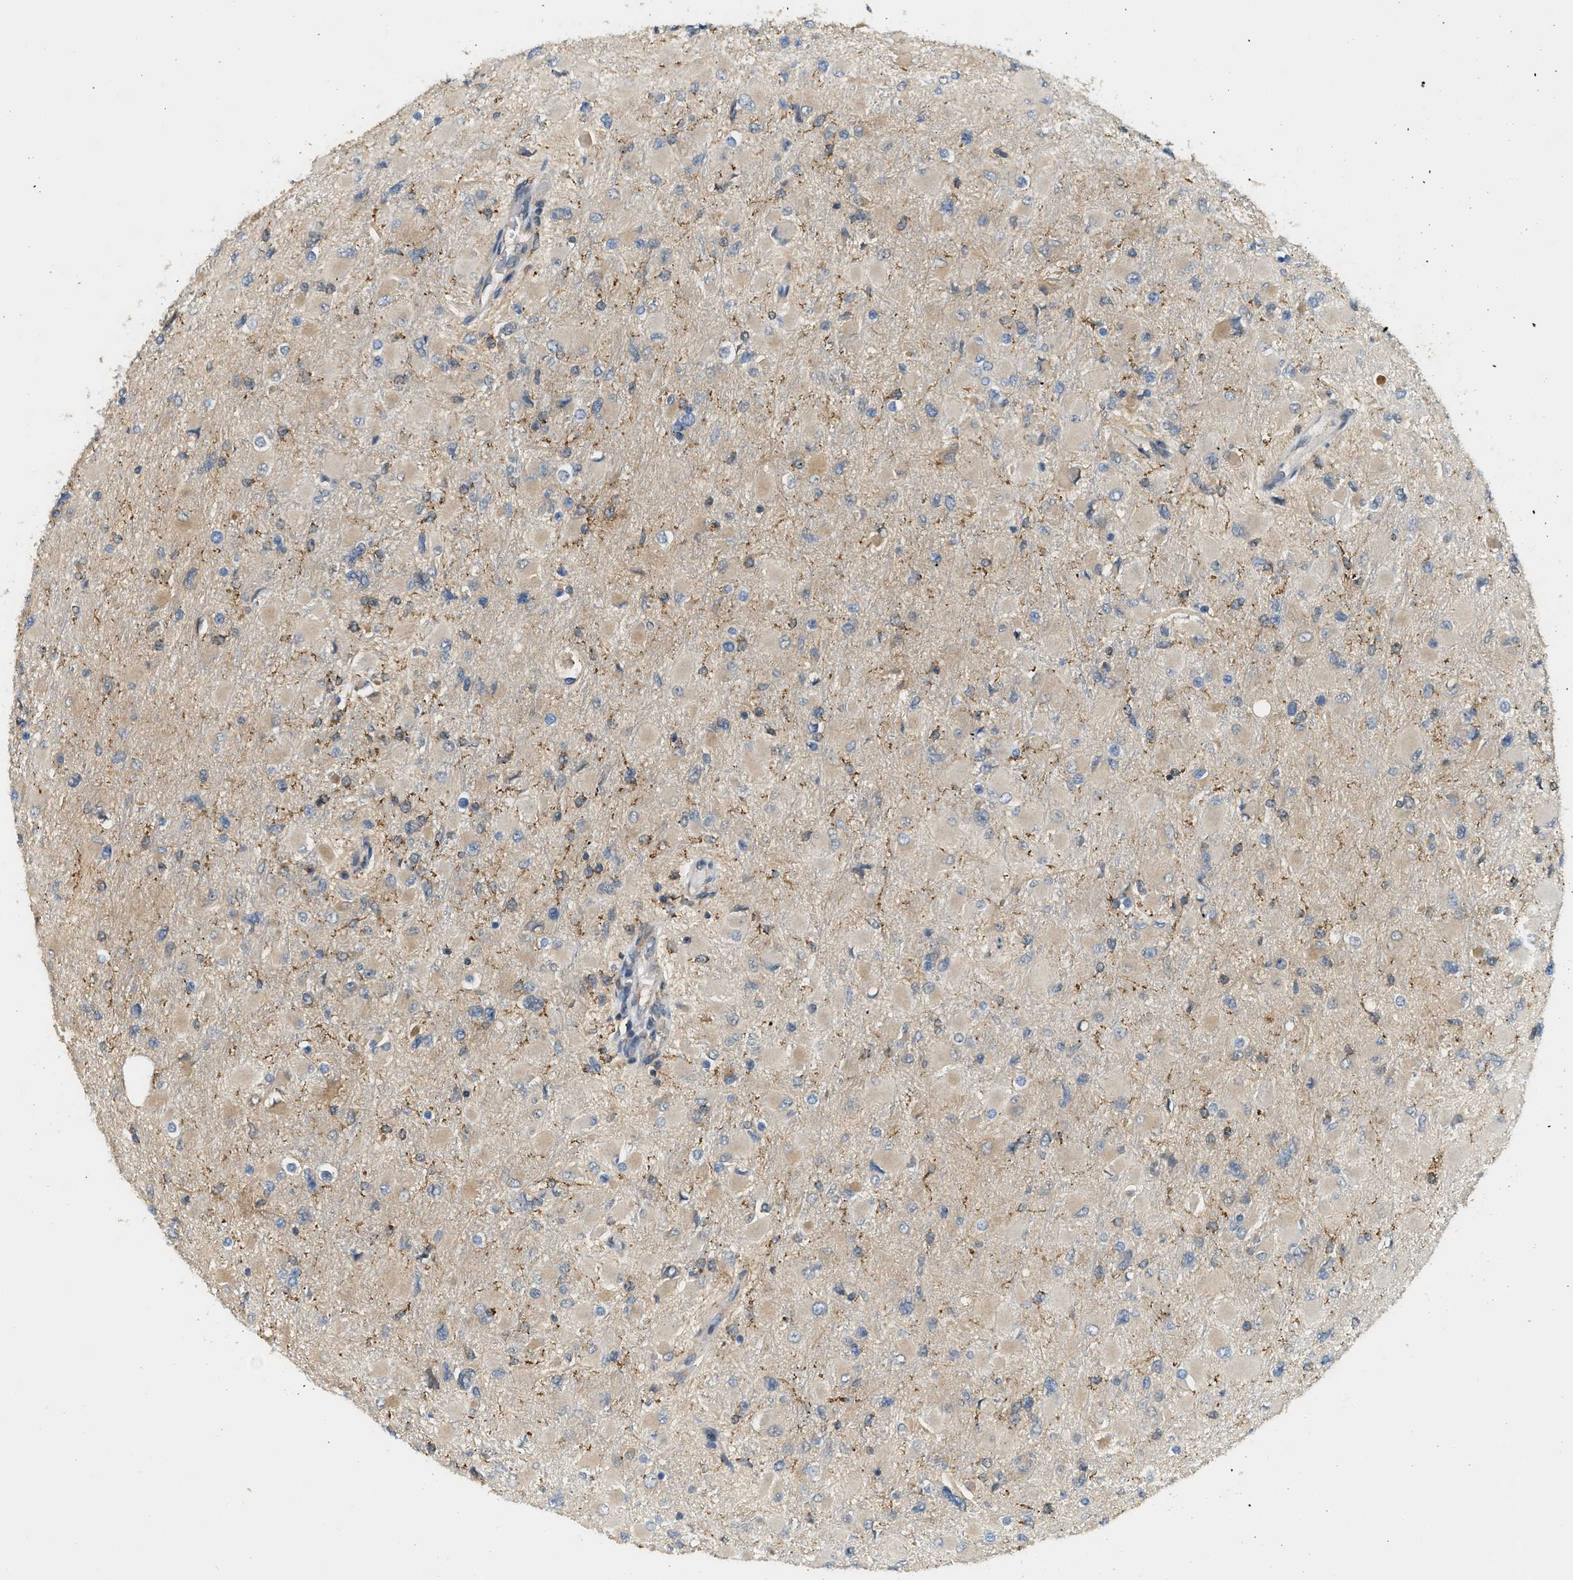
{"staining": {"intensity": "weak", "quantity": "25%-75%", "location": "cytoplasmic/membranous"}, "tissue": "glioma", "cell_type": "Tumor cells", "image_type": "cancer", "snomed": [{"axis": "morphology", "description": "Glioma, malignant, High grade"}, {"axis": "topography", "description": "Cerebral cortex"}], "caption": "This is a histology image of IHC staining of high-grade glioma (malignant), which shows weak positivity in the cytoplasmic/membranous of tumor cells.", "gene": "PDCL3", "patient": {"sex": "female", "age": 36}}